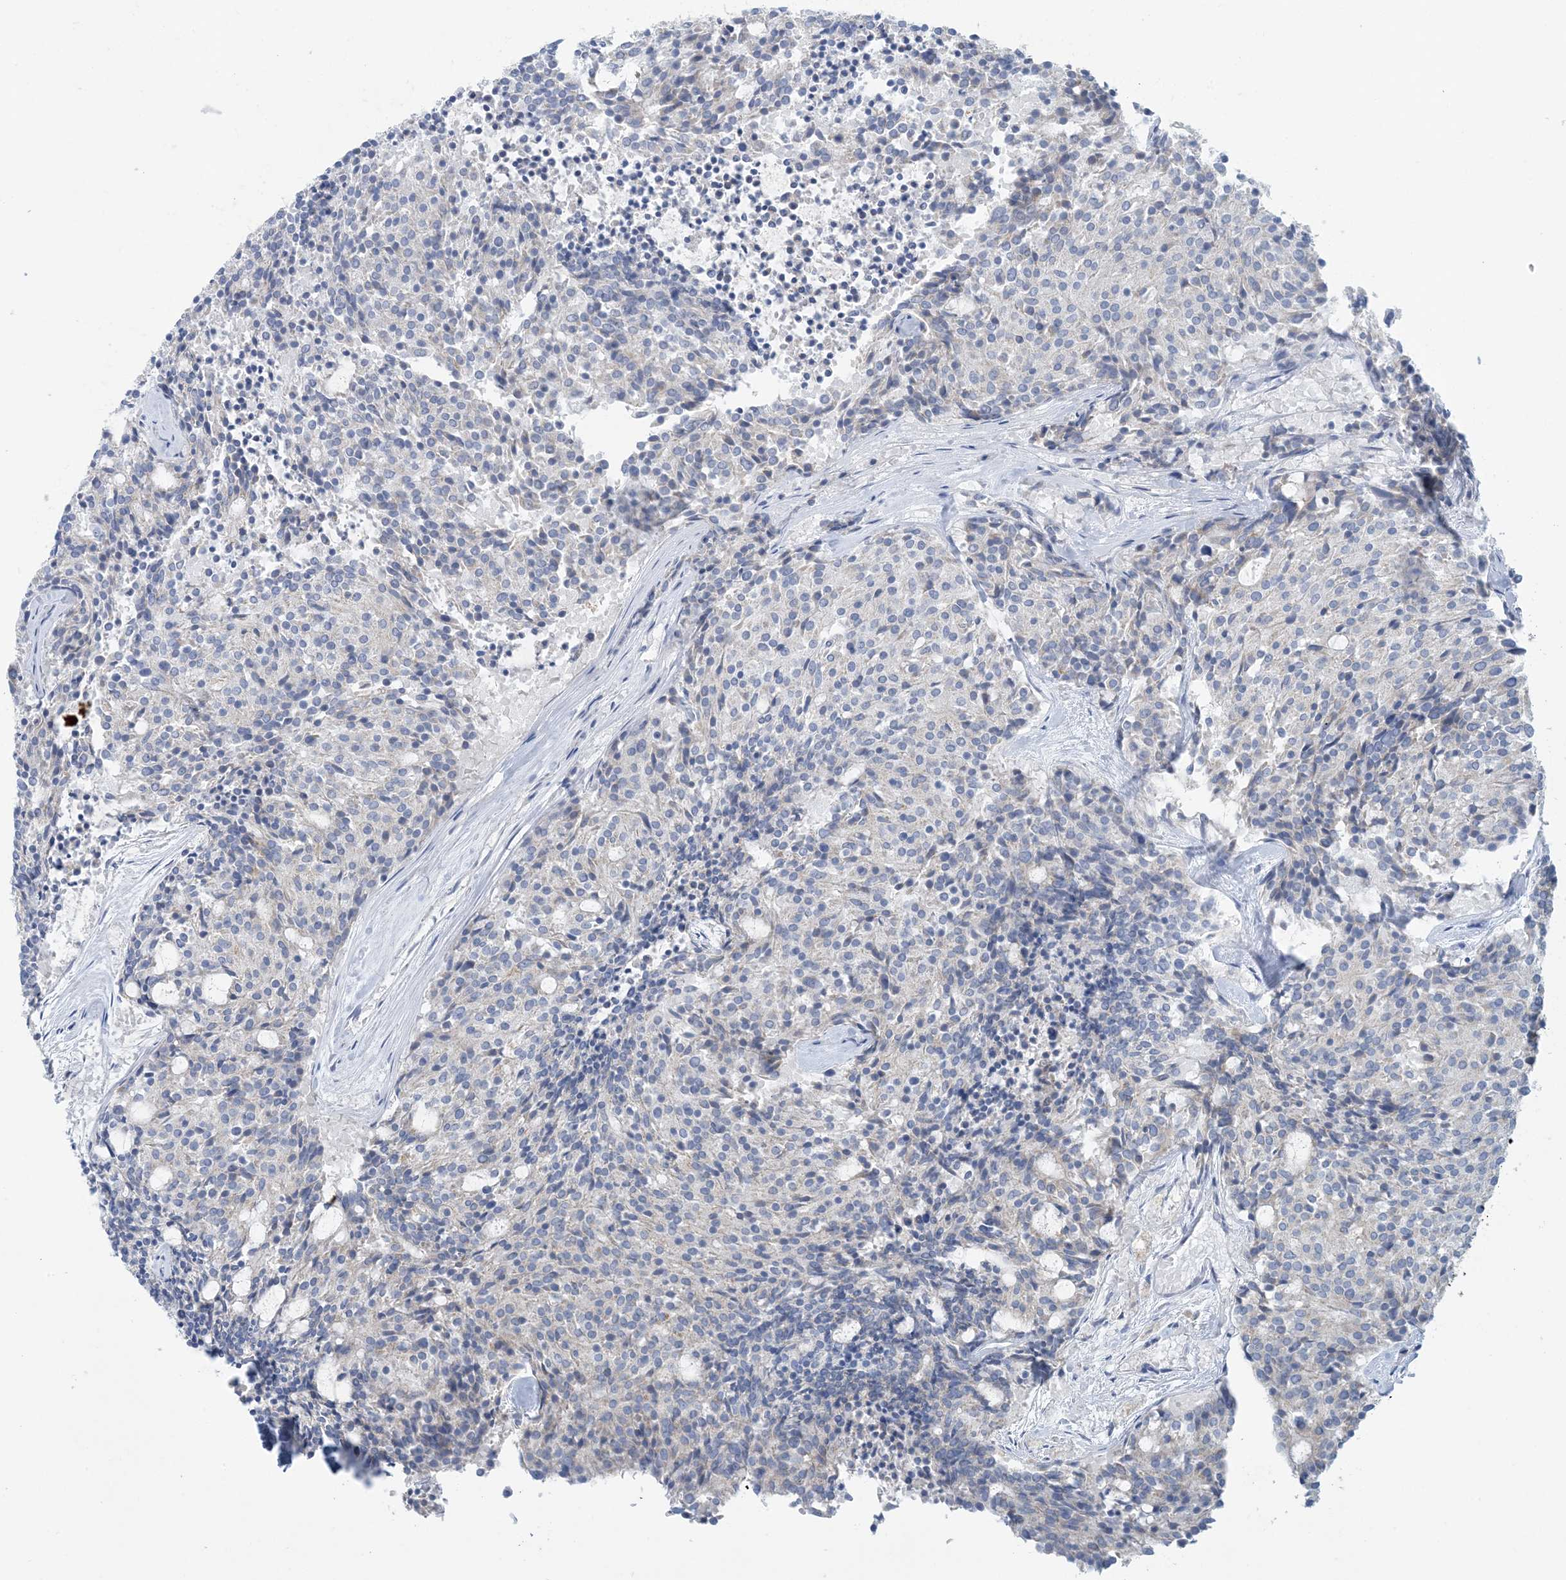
{"staining": {"intensity": "negative", "quantity": "none", "location": "none"}, "tissue": "carcinoid", "cell_type": "Tumor cells", "image_type": "cancer", "snomed": [{"axis": "morphology", "description": "Carcinoid, malignant, NOS"}, {"axis": "topography", "description": "Pancreas"}], "caption": "The image shows no staining of tumor cells in carcinoid.", "gene": "ZCCHC18", "patient": {"sex": "female", "age": 54}}